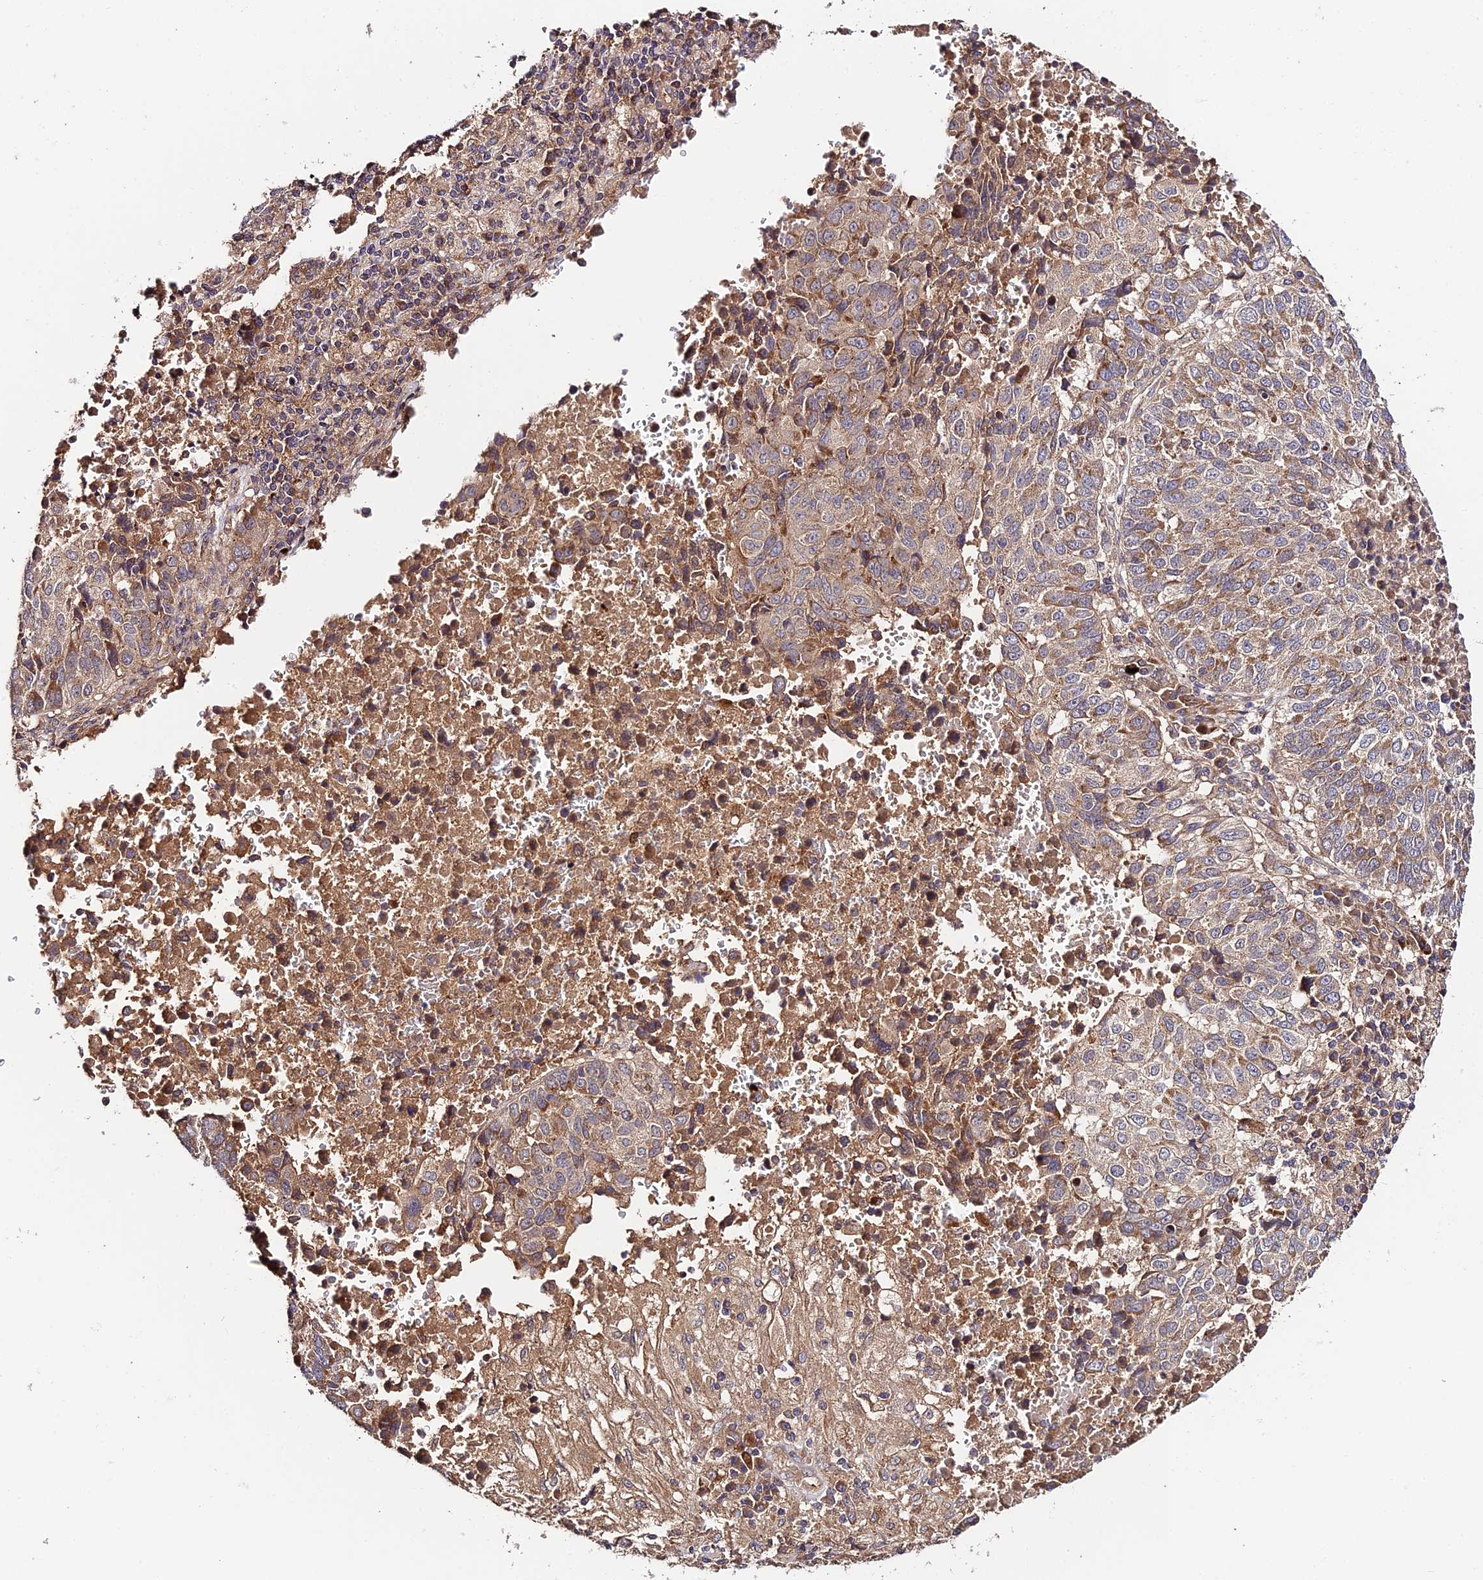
{"staining": {"intensity": "moderate", "quantity": ">75%", "location": "cytoplasmic/membranous"}, "tissue": "lung cancer", "cell_type": "Tumor cells", "image_type": "cancer", "snomed": [{"axis": "morphology", "description": "Squamous cell carcinoma, NOS"}, {"axis": "topography", "description": "Lung"}], "caption": "Human squamous cell carcinoma (lung) stained with a protein marker displays moderate staining in tumor cells.", "gene": "C3orf20", "patient": {"sex": "male", "age": 73}}